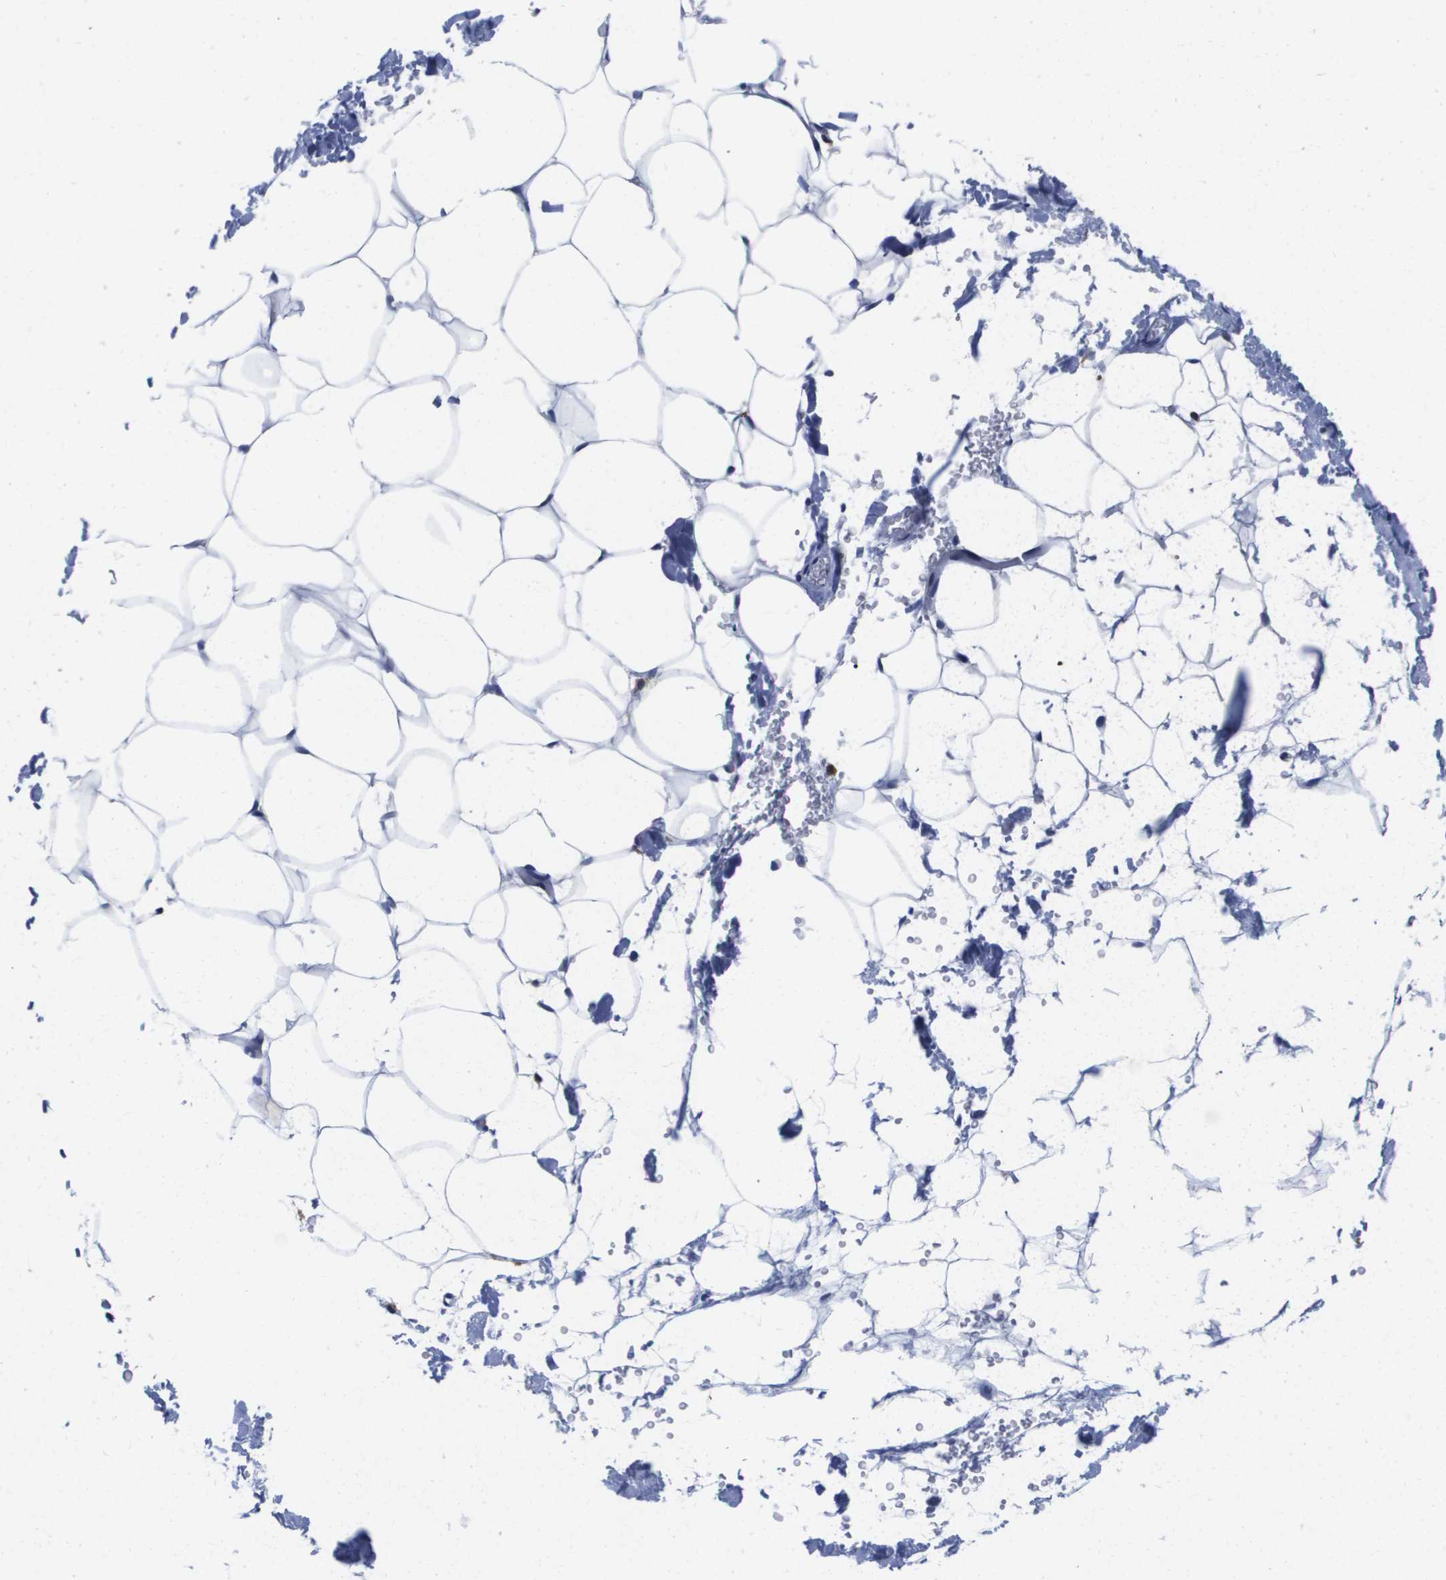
{"staining": {"intensity": "negative", "quantity": "none", "location": "none"}, "tissue": "adipose tissue", "cell_type": "Adipocytes", "image_type": "normal", "snomed": [{"axis": "morphology", "description": "Normal tissue, NOS"}, {"axis": "topography", "description": "Breast"}, {"axis": "topography", "description": "Adipose tissue"}], "caption": "IHC histopathology image of normal adipose tissue: adipose tissue stained with DAB (3,3'-diaminobenzidine) displays no significant protein expression in adipocytes.", "gene": "HMOX1", "patient": {"sex": "female", "age": 25}}